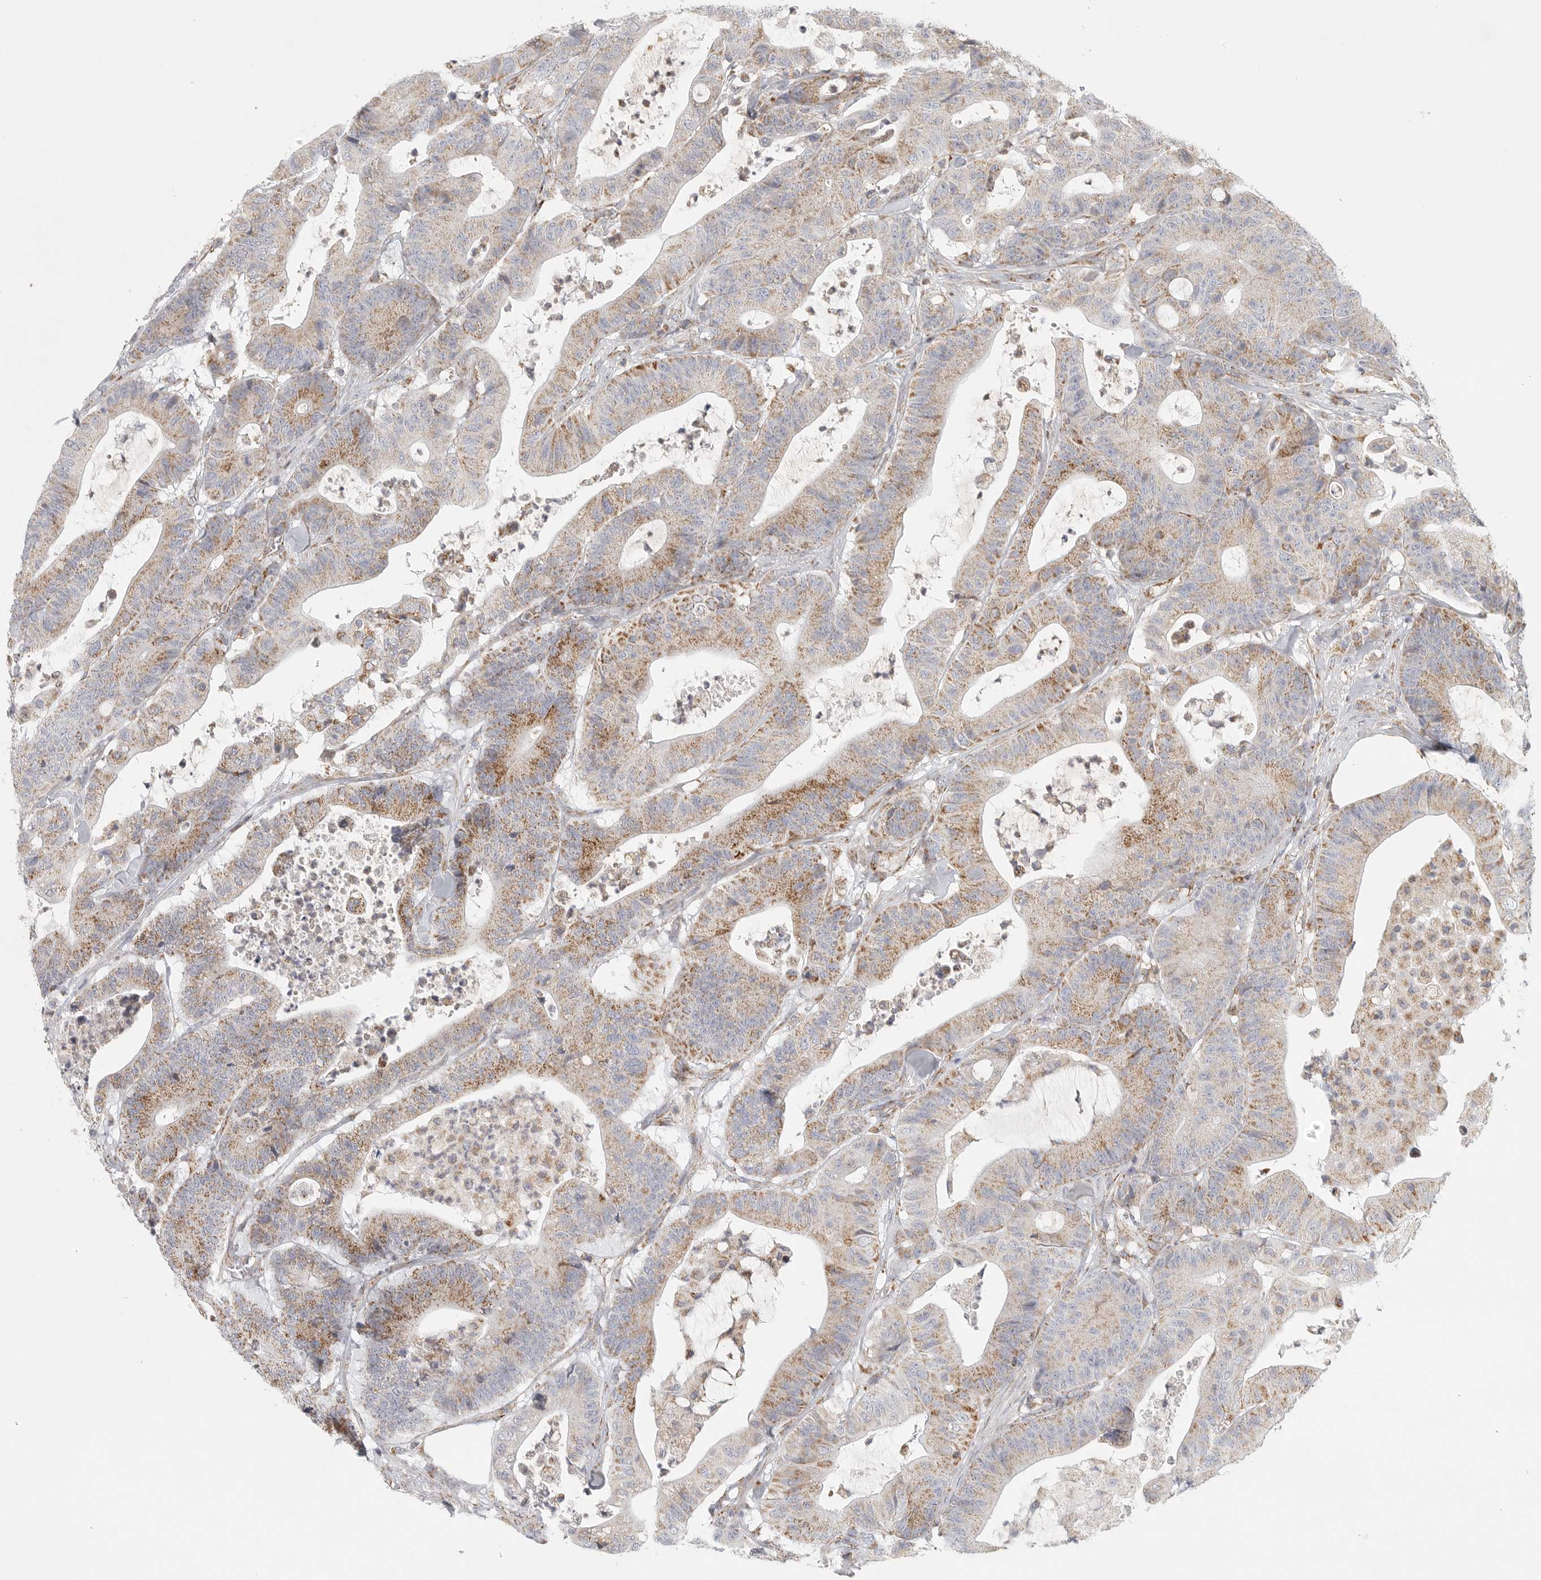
{"staining": {"intensity": "moderate", "quantity": ">75%", "location": "cytoplasmic/membranous"}, "tissue": "colorectal cancer", "cell_type": "Tumor cells", "image_type": "cancer", "snomed": [{"axis": "morphology", "description": "Adenocarcinoma, NOS"}, {"axis": "topography", "description": "Colon"}], "caption": "A medium amount of moderate cytoplasmic/membranous expression is present in about >75% of tumor cells in adenocarcinoma (colorectal) tissue. (brown staining indicates protein expression, while blue staining denotes nuclei).", "gene": "SLC25A26", "patient": {"sex": "female", "age": 84}}